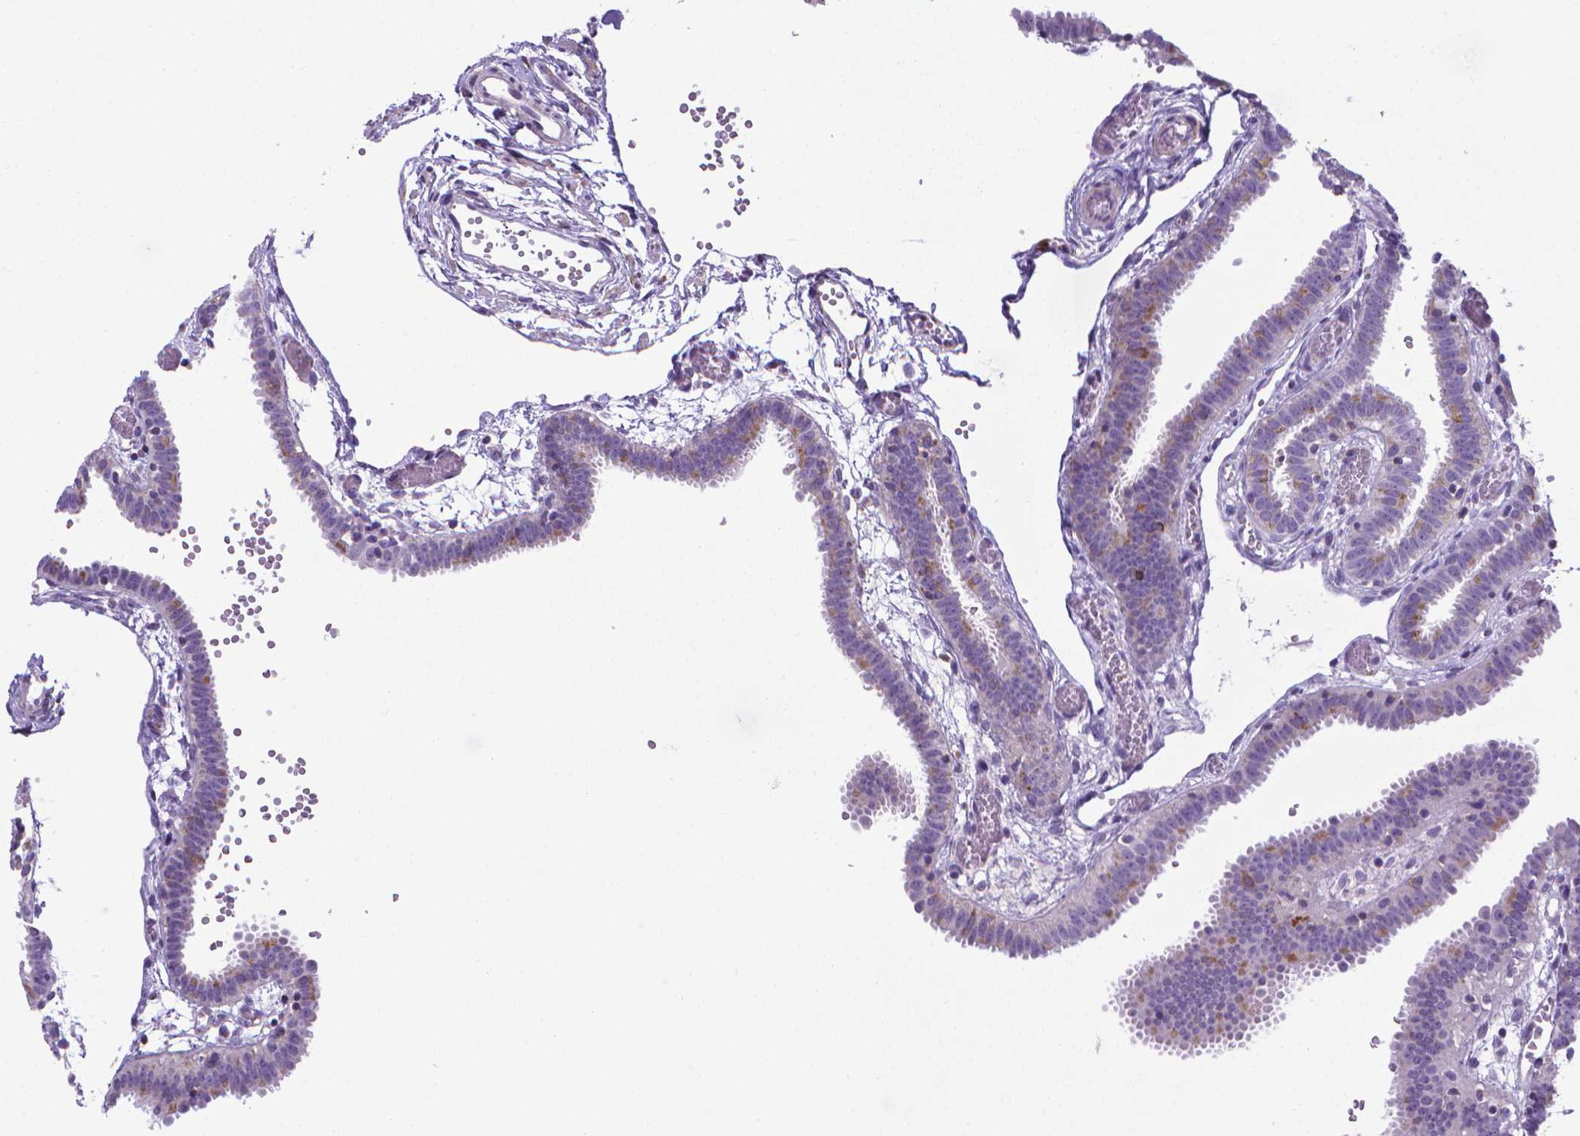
{"staining": {"intensity": "moderate", "quantity": "<25%", "location": "cytoplasmic/membranous"}, "tissue": "fallopian tube", "cell_type": "Glandular cells", "image_type": "normal", "snomed": [{"axis": "morphology", "description": "Normal tissue, NOS"}, {"axis": "topography", "description": "Fallopian tube"}], "caption": "This micrograph demonstrates immunohistochemistry staining of benign fallopian tube, with low moderate cytoplasmic/membranous expression in about <25% of glandular cells.", "gene": "POU3F3", "patient": {"sex": "female", "age": 37}}